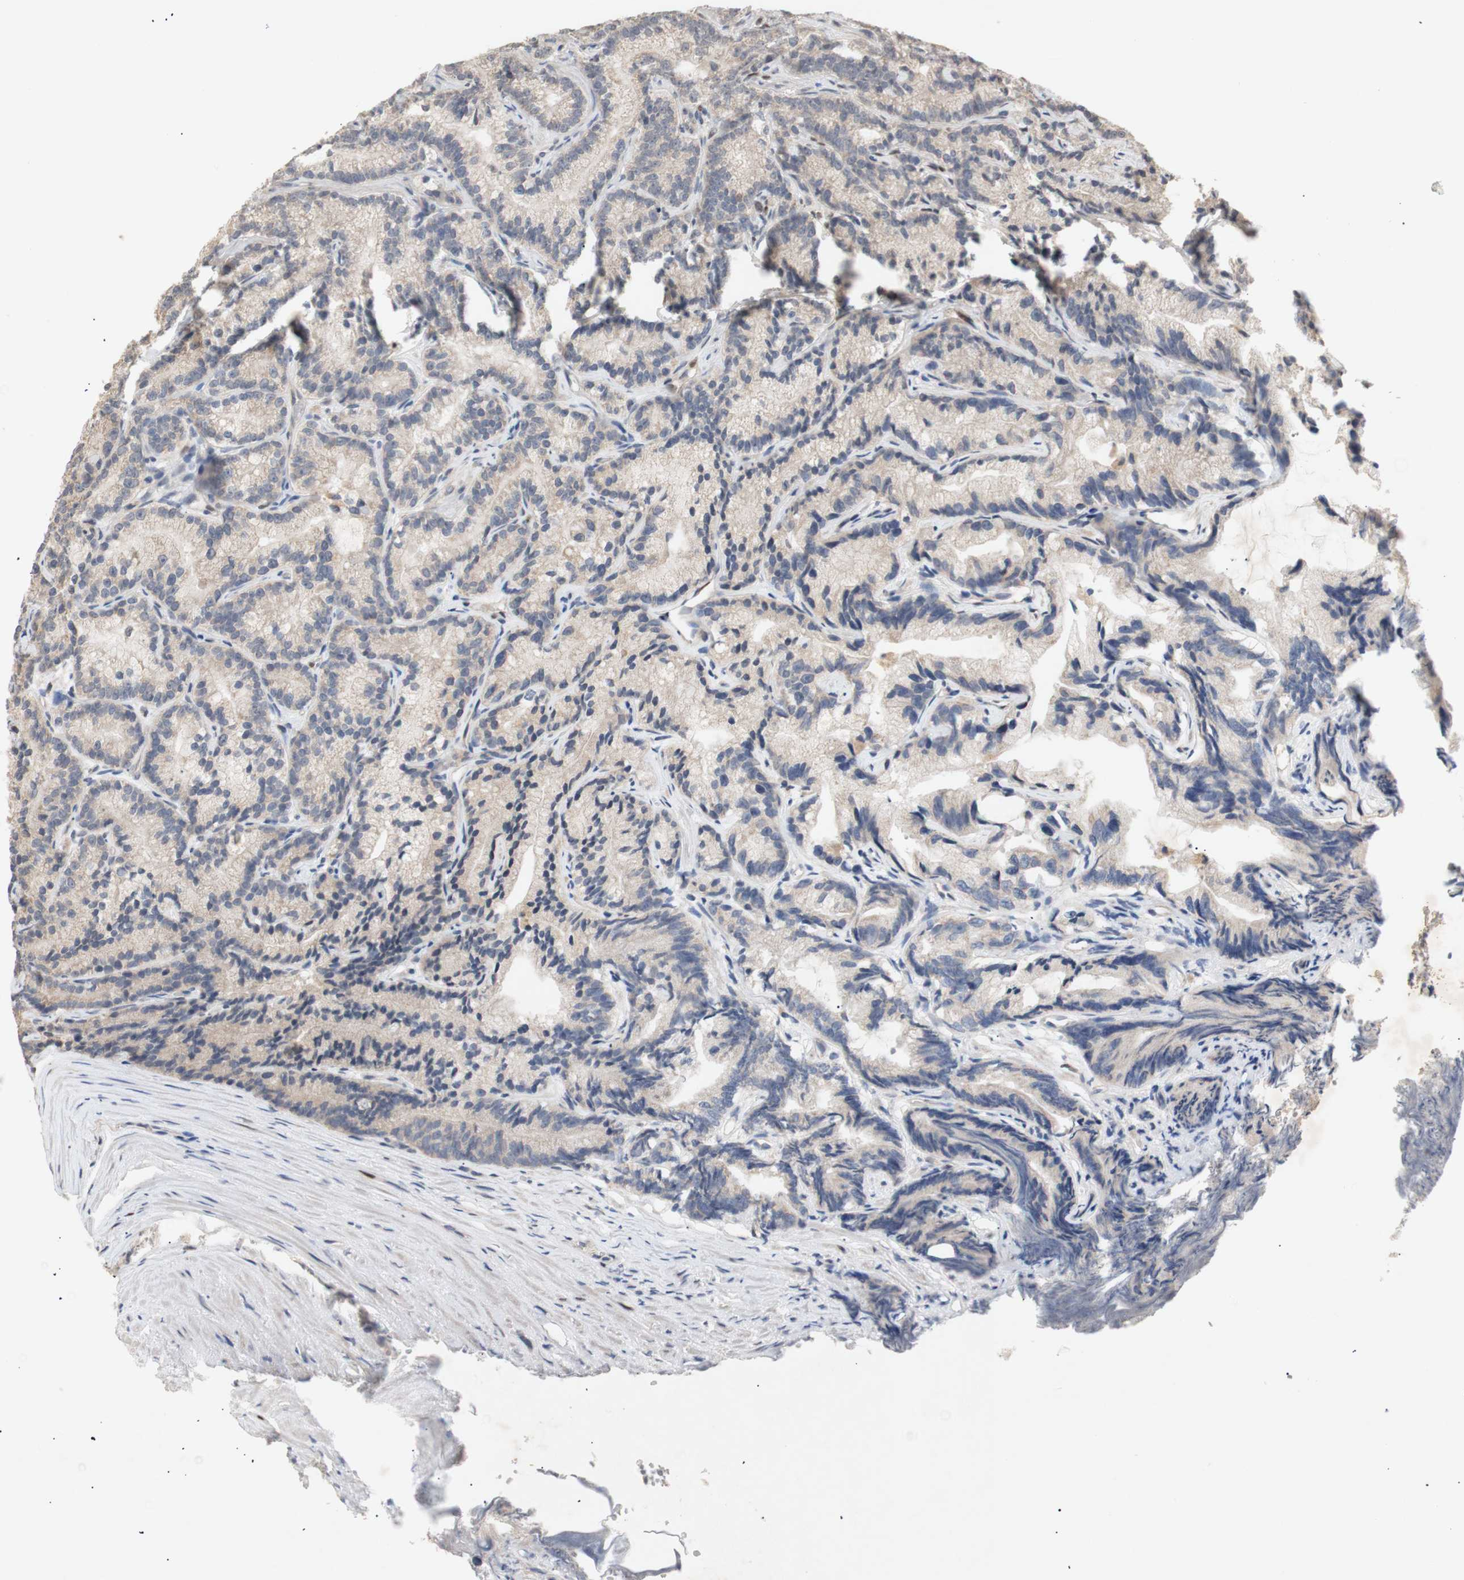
{"staining": {"intensity": "negative", "quantity": "none", "location": "none"}, "tissue": "prostate cancer", "cell_type": "Tumor cells", "image_type": "cancer", "snomed": [{"axis": "morphology", "description": "Adenocarcinoma, Low grade"}, {"axis": "topography", "description": "Prostate"}], "caption": "Immunohistochemical staining of prostate cancer (low-grade adenocarcinoma) reveals no significant positivity in tumor cells.", "gene": "FOSB", "patient": {"sex": "male", "age": 89}}